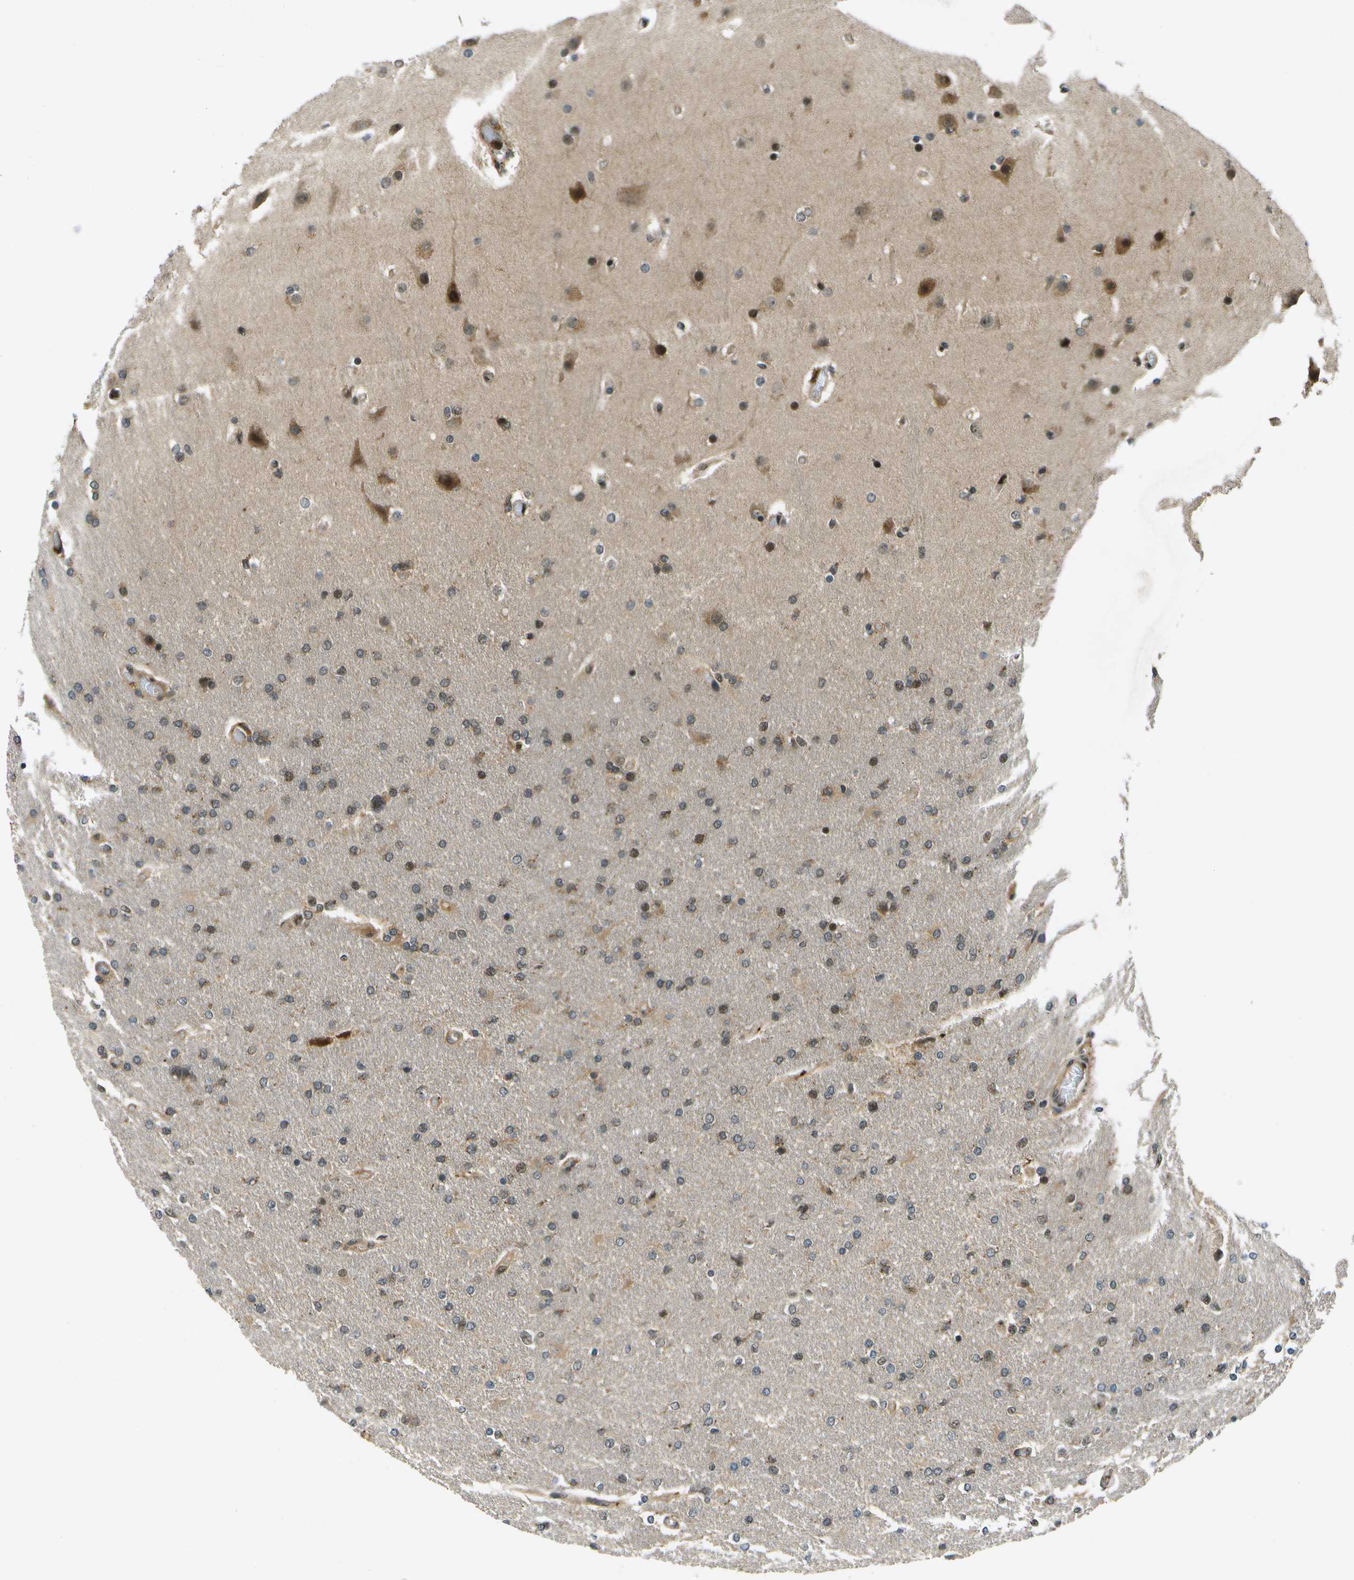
{"staining": {"intensity": "strong", "quantity": "<25%", "location": "nuclear"}, "tissue": "glioma", "cell_type": "Tumor cells", "image_type": "cancer", "snomed": [{"axis": "morphology", "description": "Glioma, malignant, High grade"}, {"axis": "topography", "description": "Cerebral cortex"}], "caption": "Malignant glioma (high-grade) was stained to show a protein in brown. There is medium levels of strong nuclear expression in approximately <25% of tumor cells.", "gene": "GANC", "patient": {"sex": "female", "age": 36}}